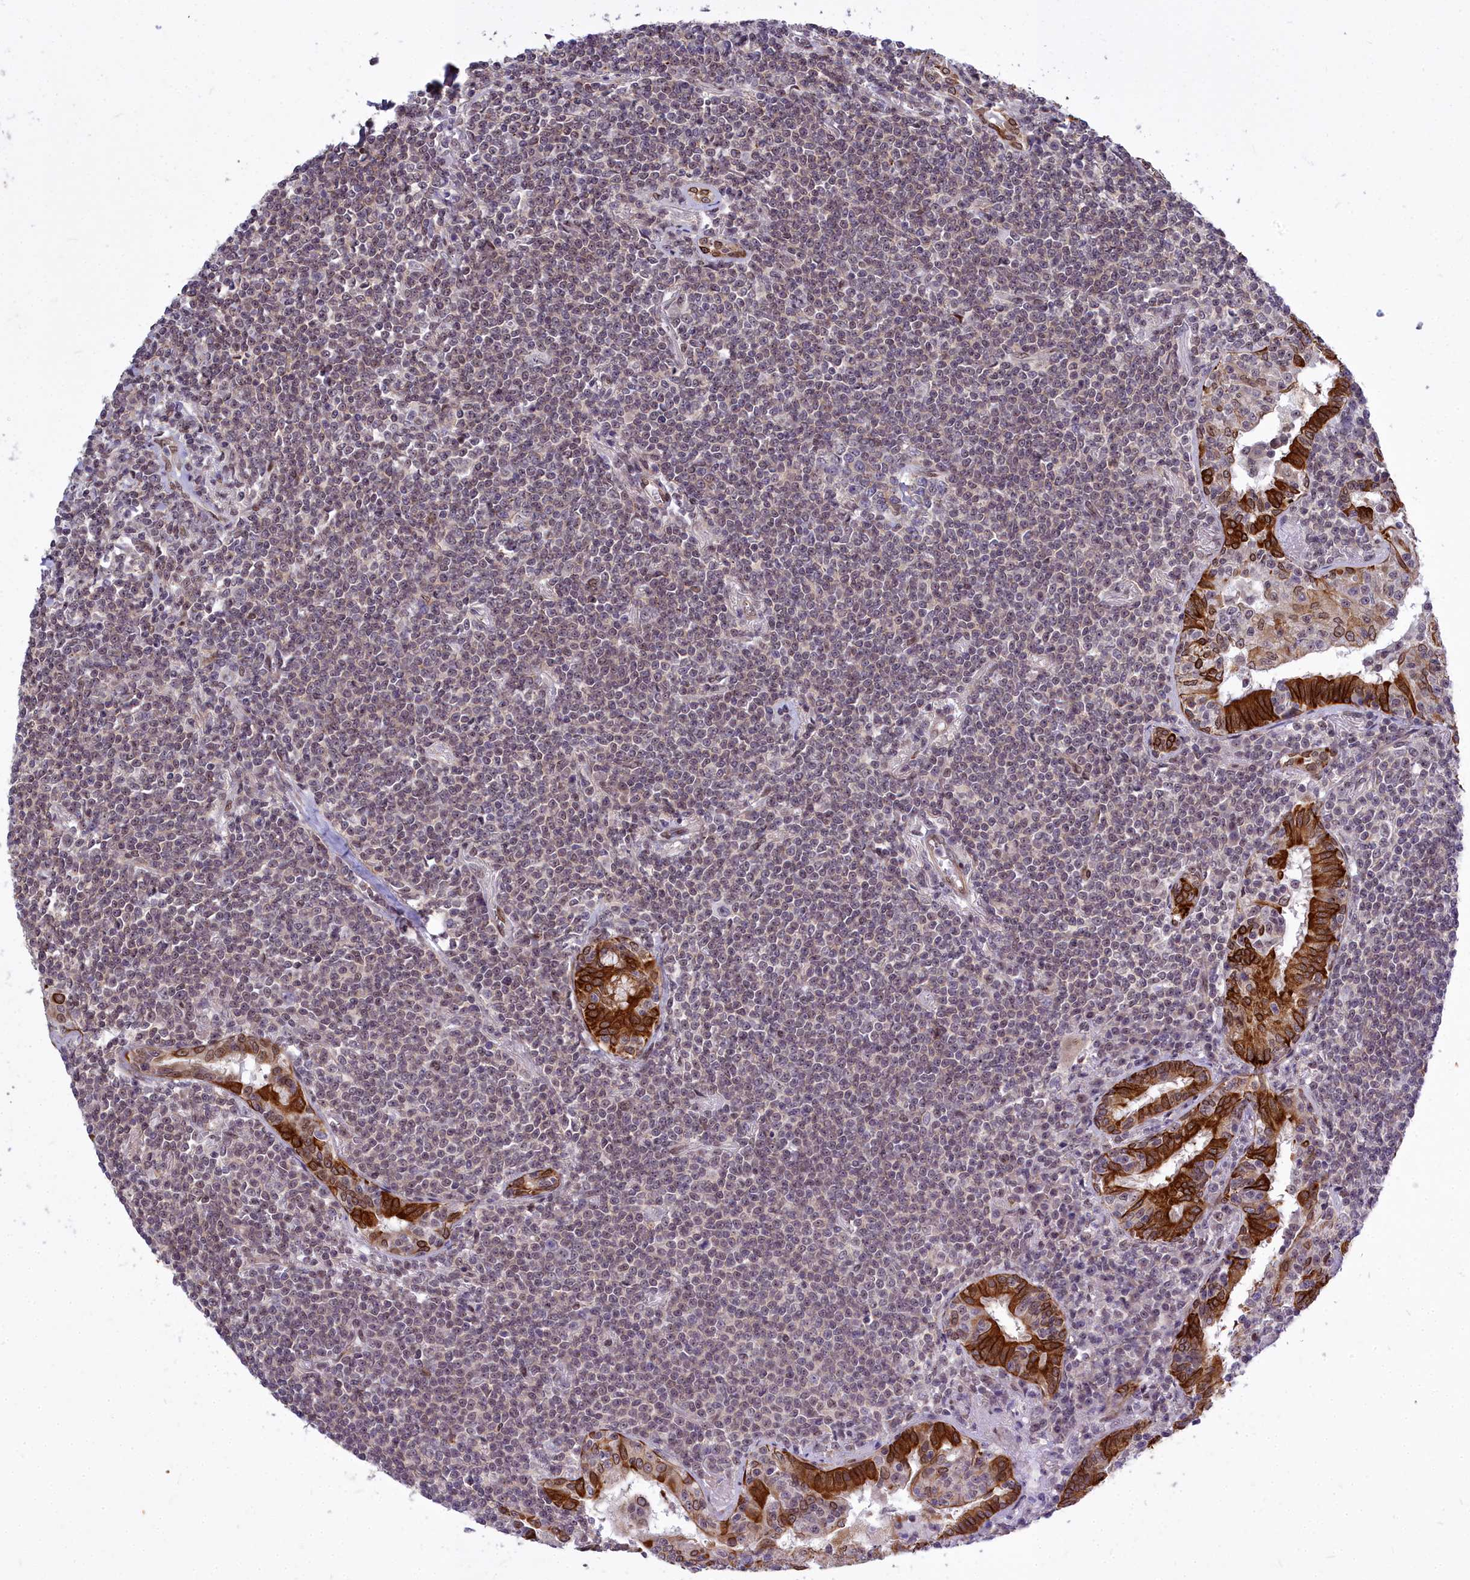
{"staining": {"intensity": "negative", "quantity": "none", "location": "none"}, "tissue": "lymphoma", "cell_type": "Tumor cells", "image_type": "cancer", "snomed": [{"axis": "morphology", "description": "Malignant lymphoma, non-Hodgkin's type, Low grade"}, {"axis": "topography", "description": "Lung"}], "caption": "A micrograph of lymphoma stained for a protein reveals no brown staining in tumor cells.", "gene": "ABCB8", "patient": {"sex": "female", "age": 71}}